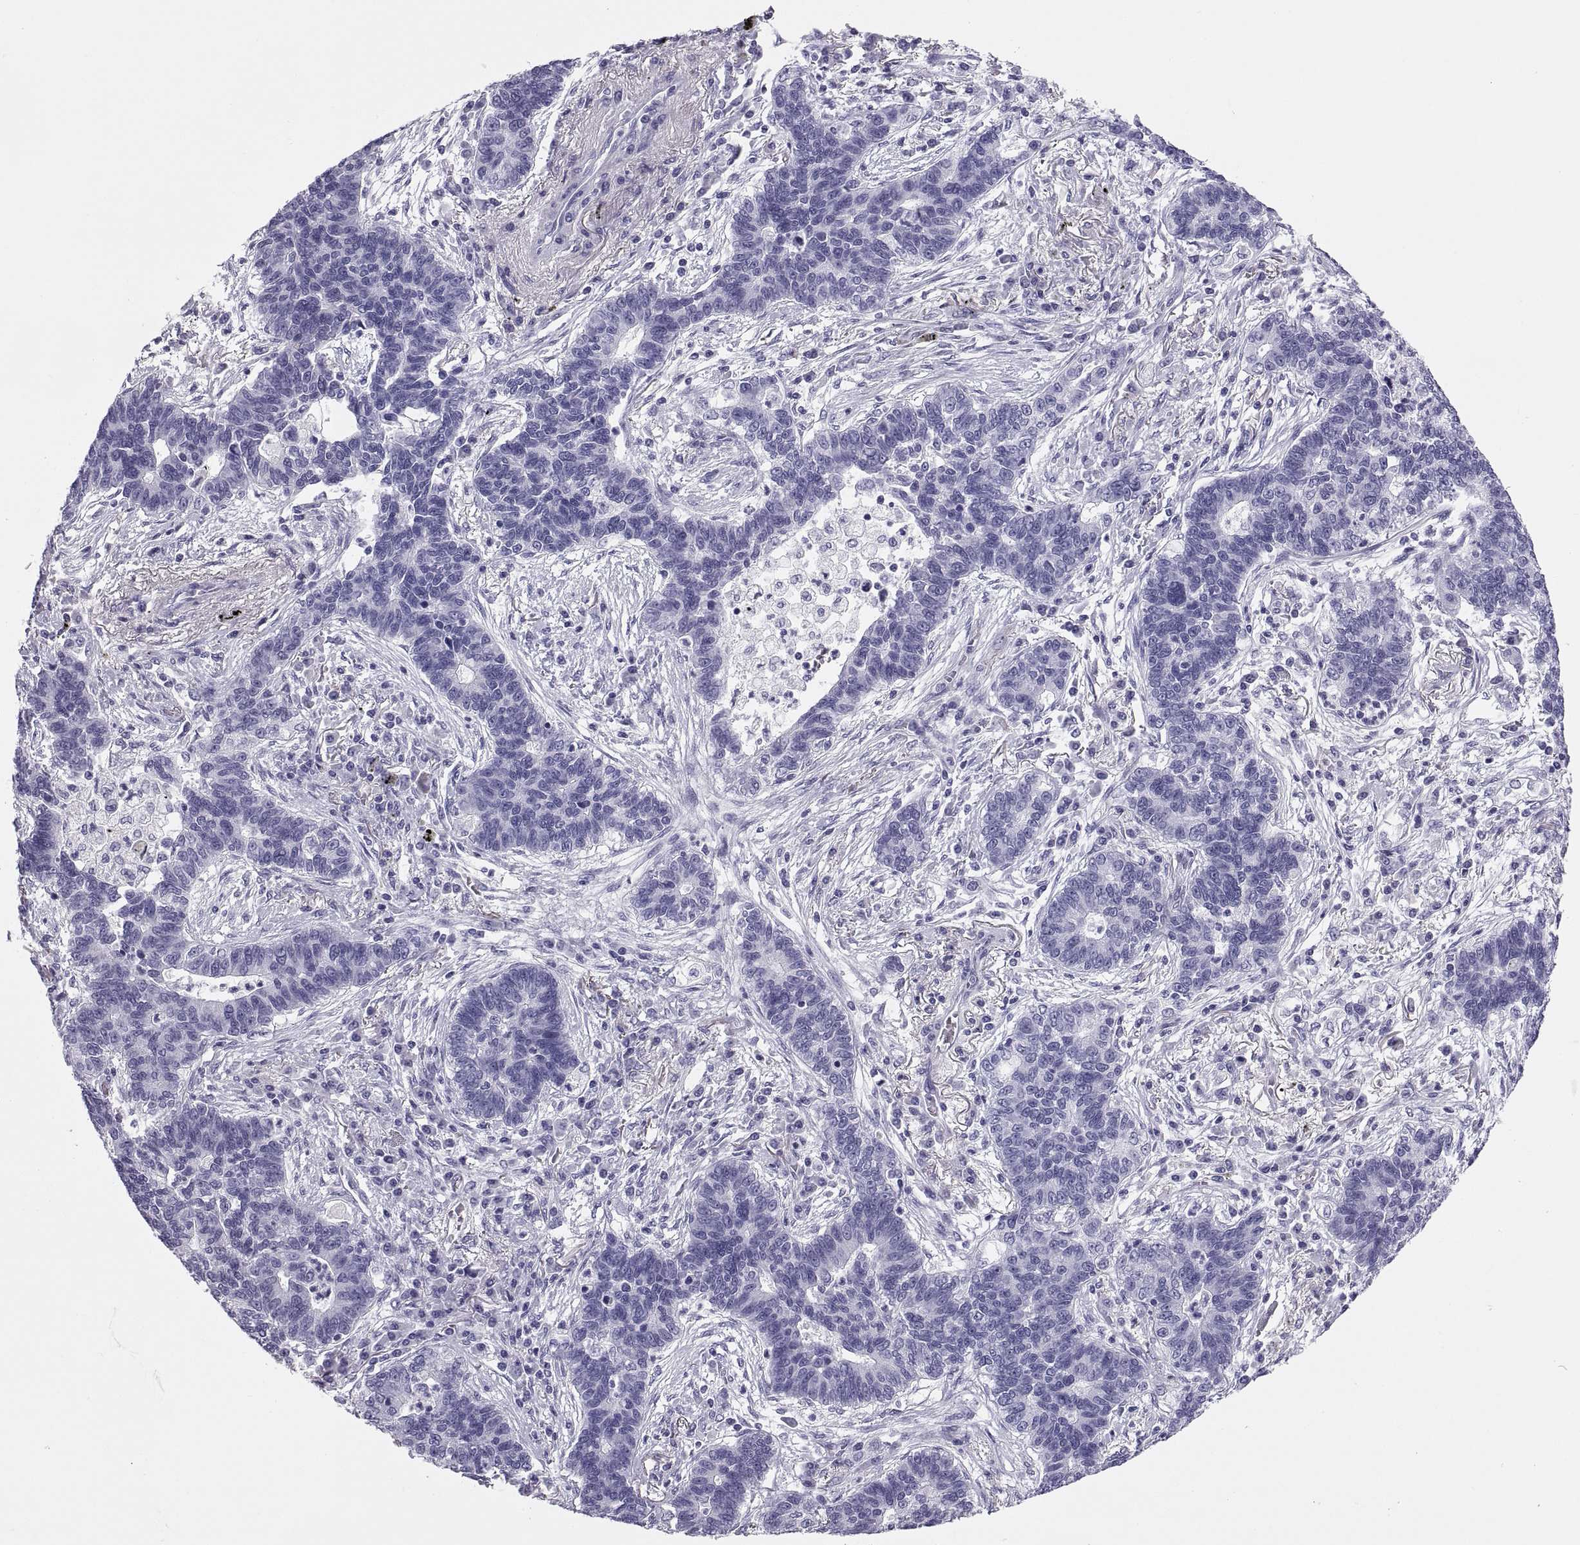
{"staining": {"intensity": "negative", "quantity": "none", "location": "none"}, "tissue": "lung cancer", "cell_type": "Tumor cells", "image_type": "cancer", "snomed": [{"axis": "morphology", "description": "Adenocarcinoma, NOS"}, {"axis": "topography", "description": "Lung"}], "caption": "This is a histopathology image of IHC staining of adenocarcinoma (lung), which shows no staining in tumor cells.", "gene": "PAX2", "patient": {"sex": "female", "age": 57}}